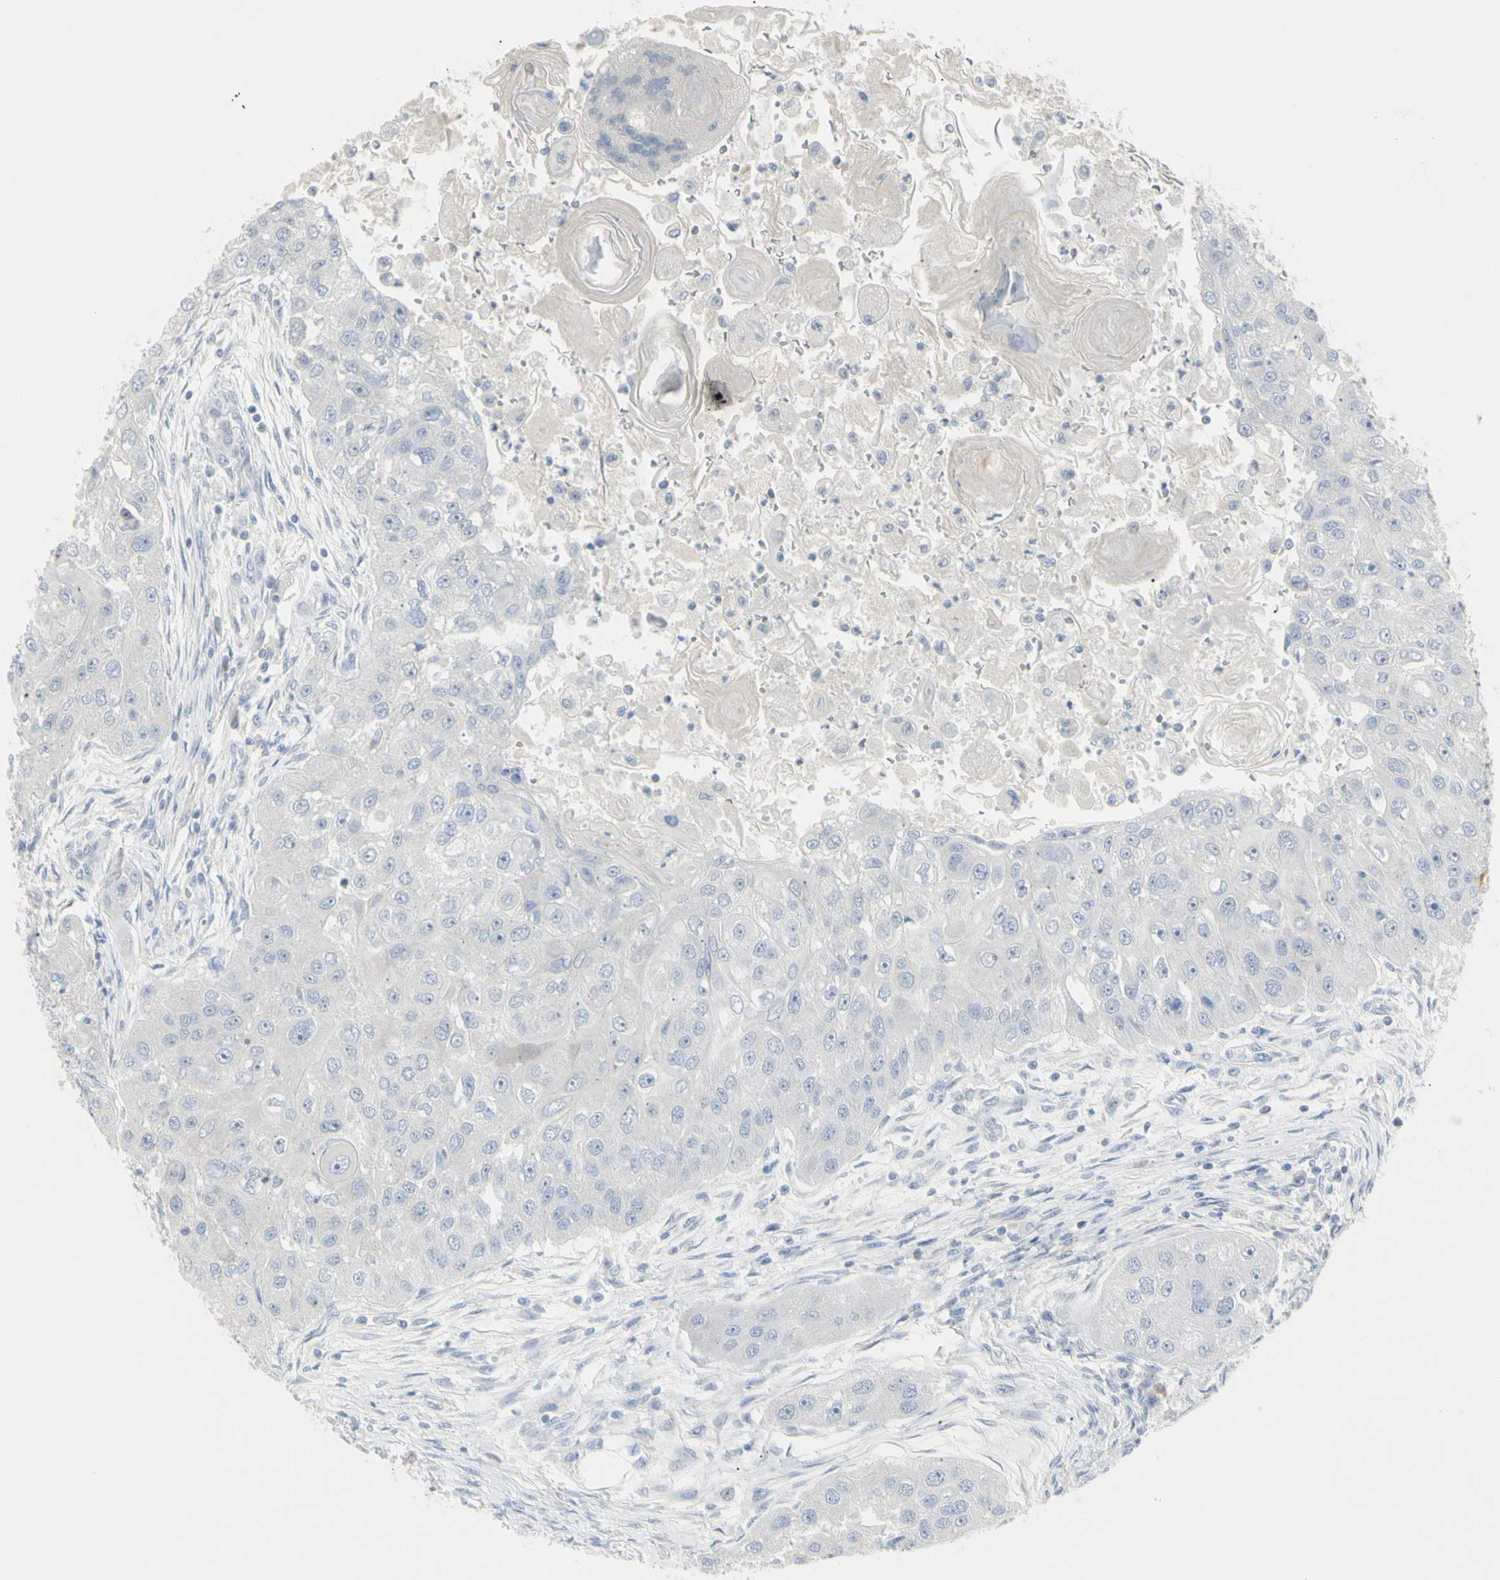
{"staining": {"intensity": "negative", "quantity": "none", "location": "none"}, "tissue": "head and neck cancer", "cell_type": "Tumor cells", "image_type": "cancer", "snomed": [{"axis": "morphology", "description": "Normal tissue, NOS"}, {"axis": "morphology", "description": "Squamous cell carcinoma, NOS"}, {"axis": "topography", "description": "Skeletal muscle"}, {"axis": "topography", "description": "Head-Neck"}], "caption": "High magnification brightfield microscopy of head and neck squamous cell carcinoma stained with DAB (3,3'-diaminobenzidine) (brown) and counterstained with hematoxylin (blue): tumor cells show no significant positivity.", "gene": "PIP", "patient": {"sex": "male", "age": 51}}